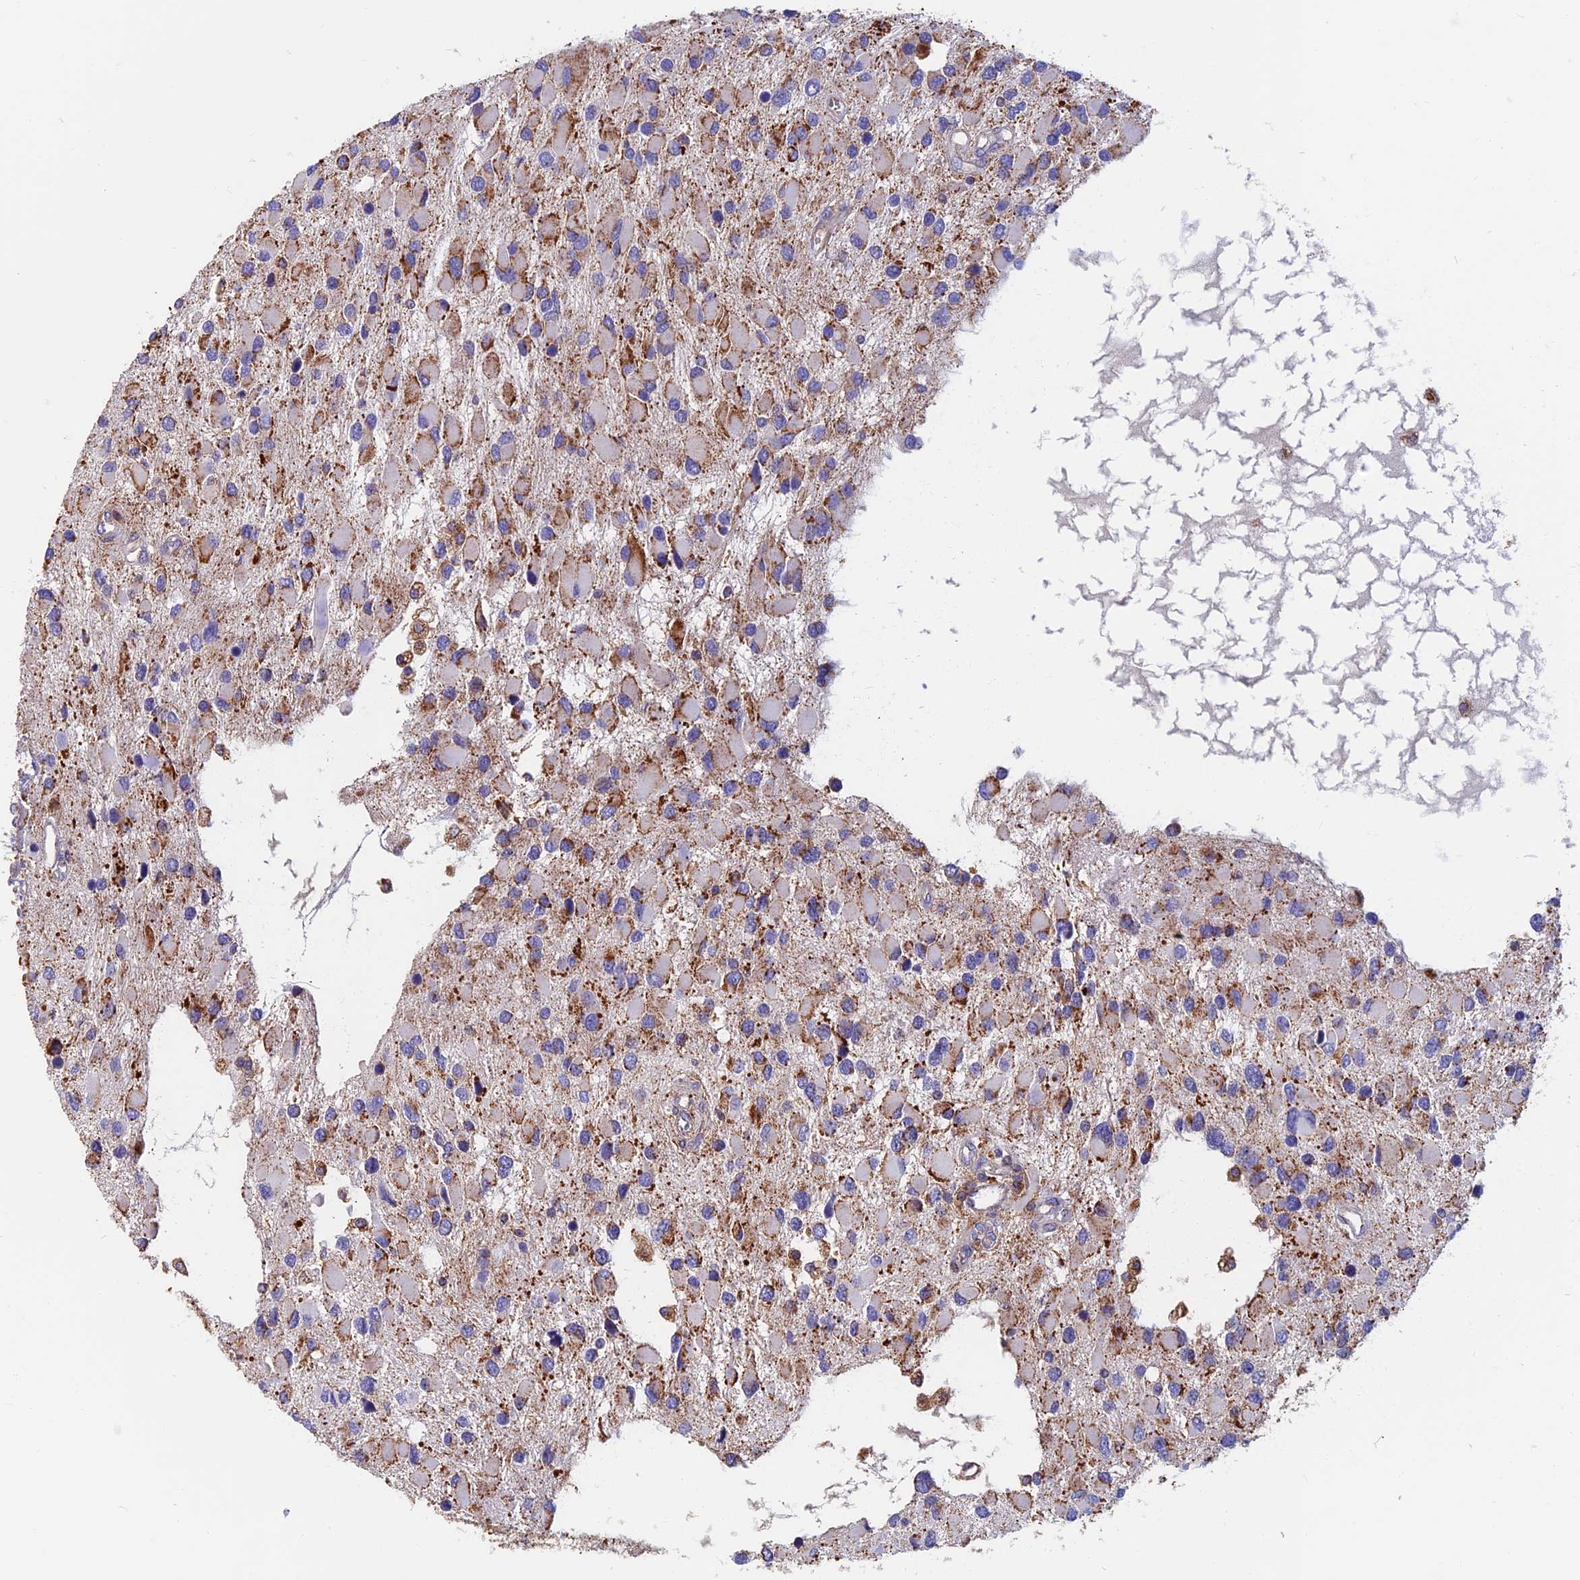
{"staining": {"intensity": "moderate", "quantity": "<25%", "location": "cytoplasmic/membranous"}, "tissue": "glioma", "cell_type": "Tumor cells", "image_type": "cancer", "snomed": [{"axis": "morphology", "description": "Glioma, malignant, High grade"}, {"axis": "topography", "description": "Brain"}], "caption": "Glioma was stained to show a protein in brown. There is low levels of moderate cytoplasmic/membranous positivity in approximately <25% of tumor cells. The protein is stained brown, and the nuclei are stained in blue (DAB (3,3'-diaminobenzidine) IHC with brightfield microscopy, high magnification).", "gene": "HSD17B8", "patient": {"sex": "male", "age": 53}}